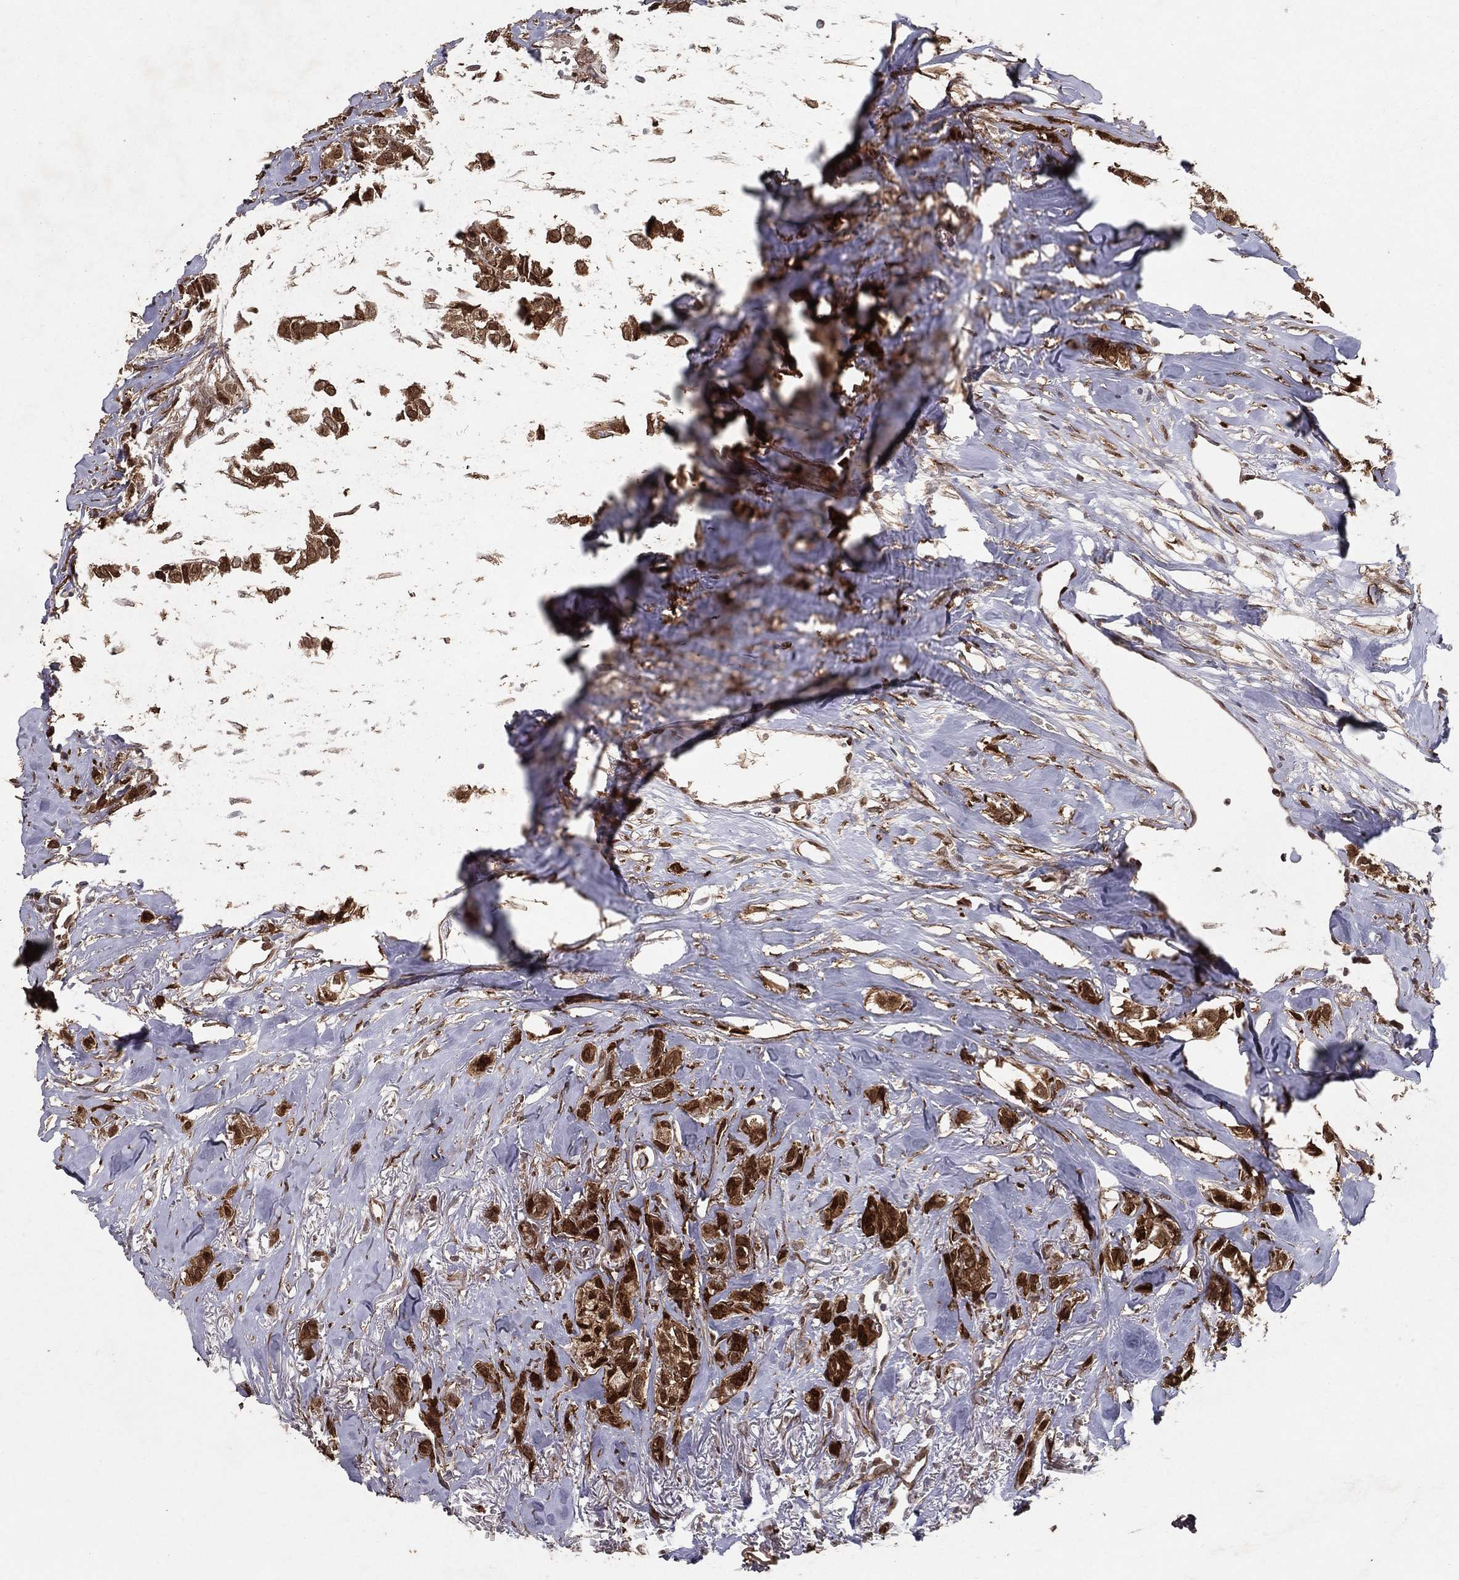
{"staining": {"intensity": "strong", "quantity": ">75%", "location": "cytoplasmic/membranous"}, "tissue": "breast cancer", "cell_type": "Tumor cells", "image_type": "cancer", "snomed": [{"axis": "morphology", "description": "Duct carcinoma"}, {"axis": "topography", "description": "Breast"}], "caption": "High-magnification brightfield microscopy of infiltrating ductal carcinoma (breast) stained with DAB (3,3'-diaminobenzidine) (brown) and counterstained with hematoxylin (blue). tumor cells exhibit strong cytoplasmic/membranous expression is appreciated in approximately>75% of cells. The staining was performed using DAB (3,3'-diaminobenzidine), with brown indicating positive protein expression. Nuclei are stained blue with hematoxylin.", "gene": "CERS2", "patient": {"sex": "female", "age": 85}}